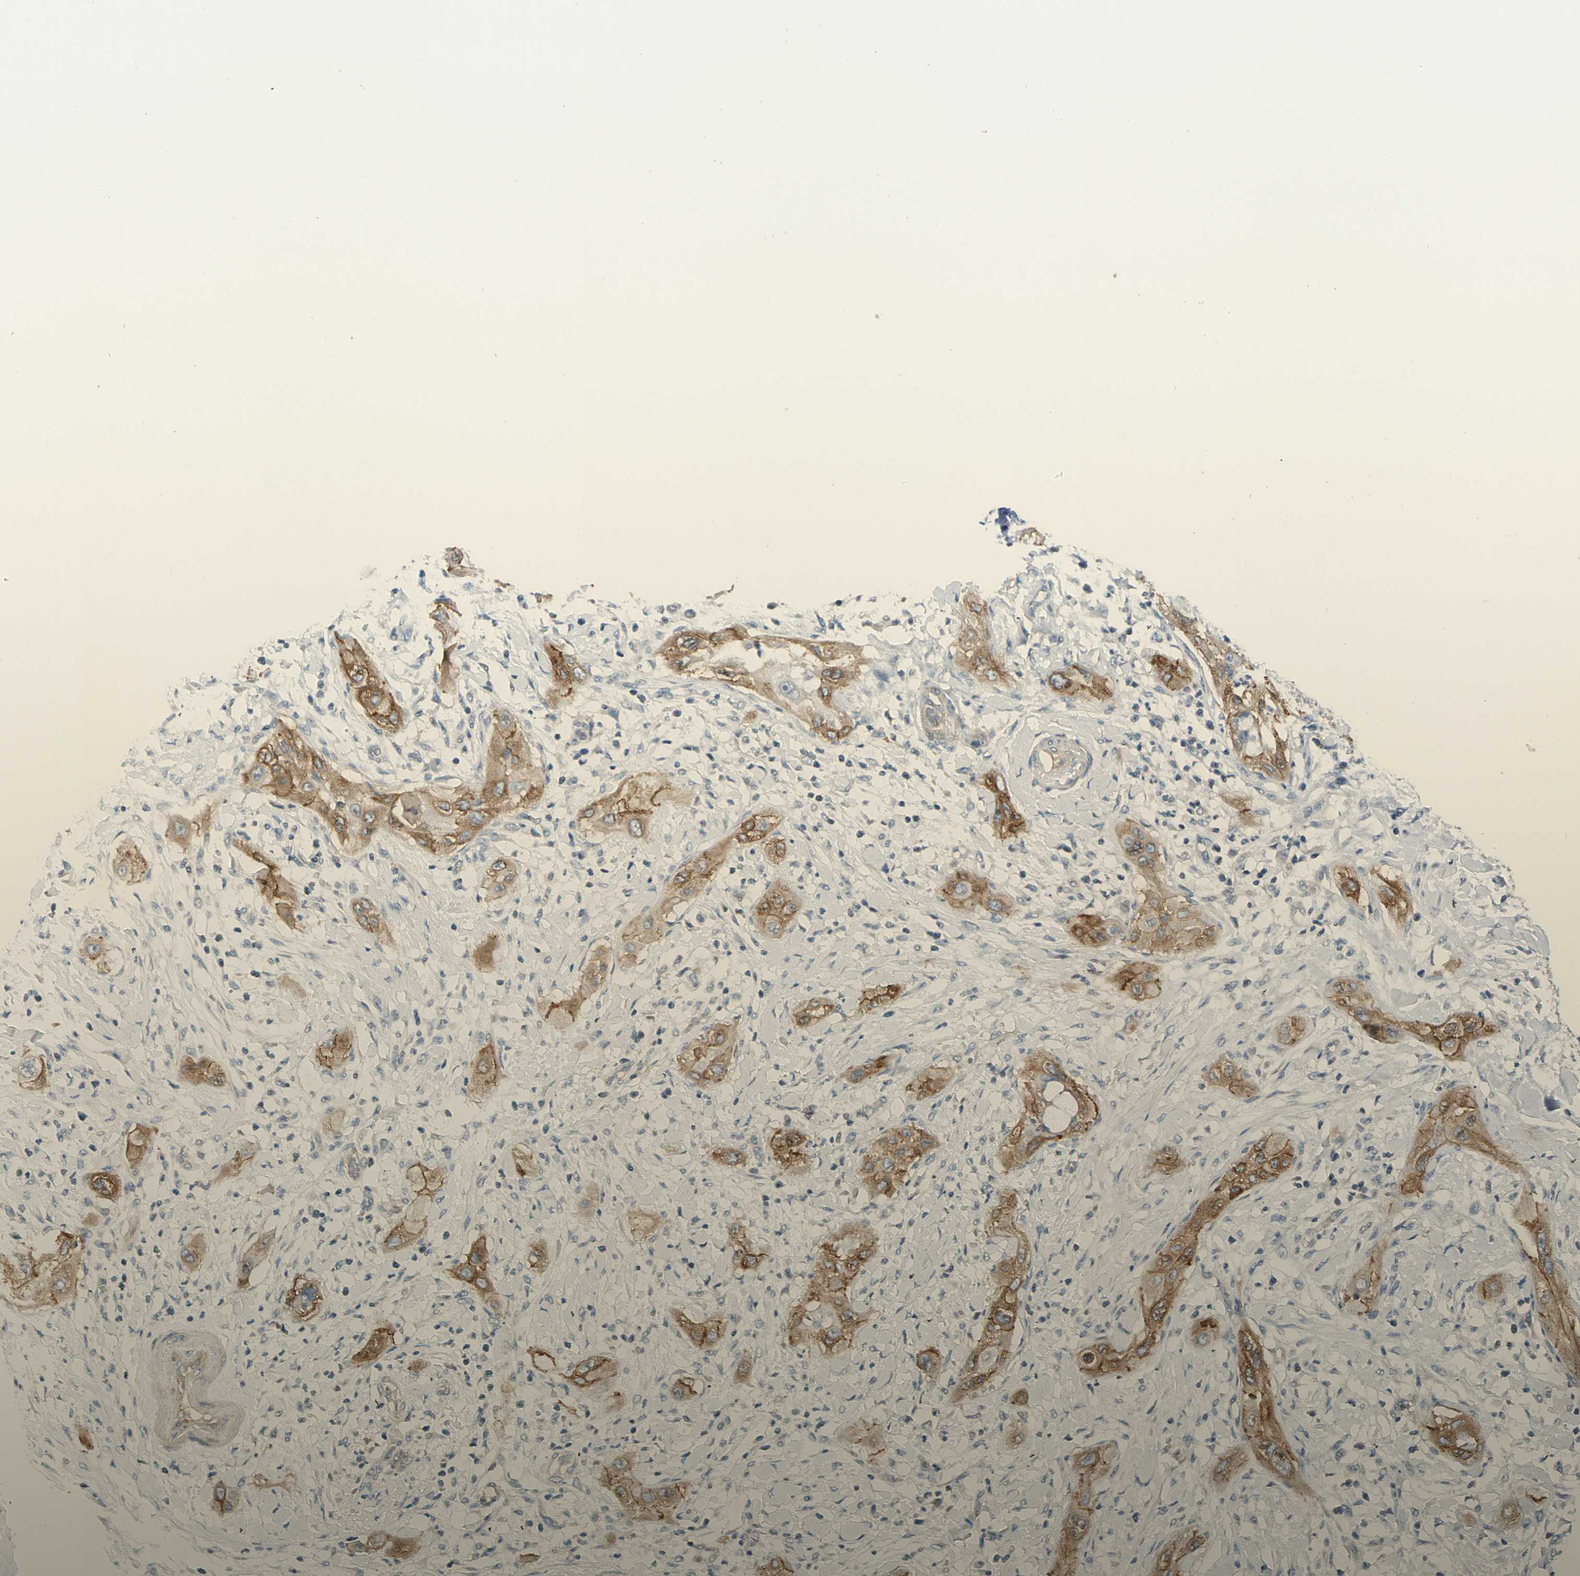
{"staining": {"intensity": "moderate", "quantity": ">75%", "location": "cytoplasmic/membranous"}, "tissue": "lung cancer", "cell_type": "Tumor cells", "image_type": "cancer", "snomed": [{"axis": "morphology", "description": "Squamous cell carcinoma, NOS"}, {"axis": "topography", "description": "Lung"}], "caption": "An image of lung cancer stained for a protein demonstrates moderate cytoplasmic/membranous brown staining in tumor cells.", "gene": "ITGA3", "patient": {"sex": "female", "age": 47}}